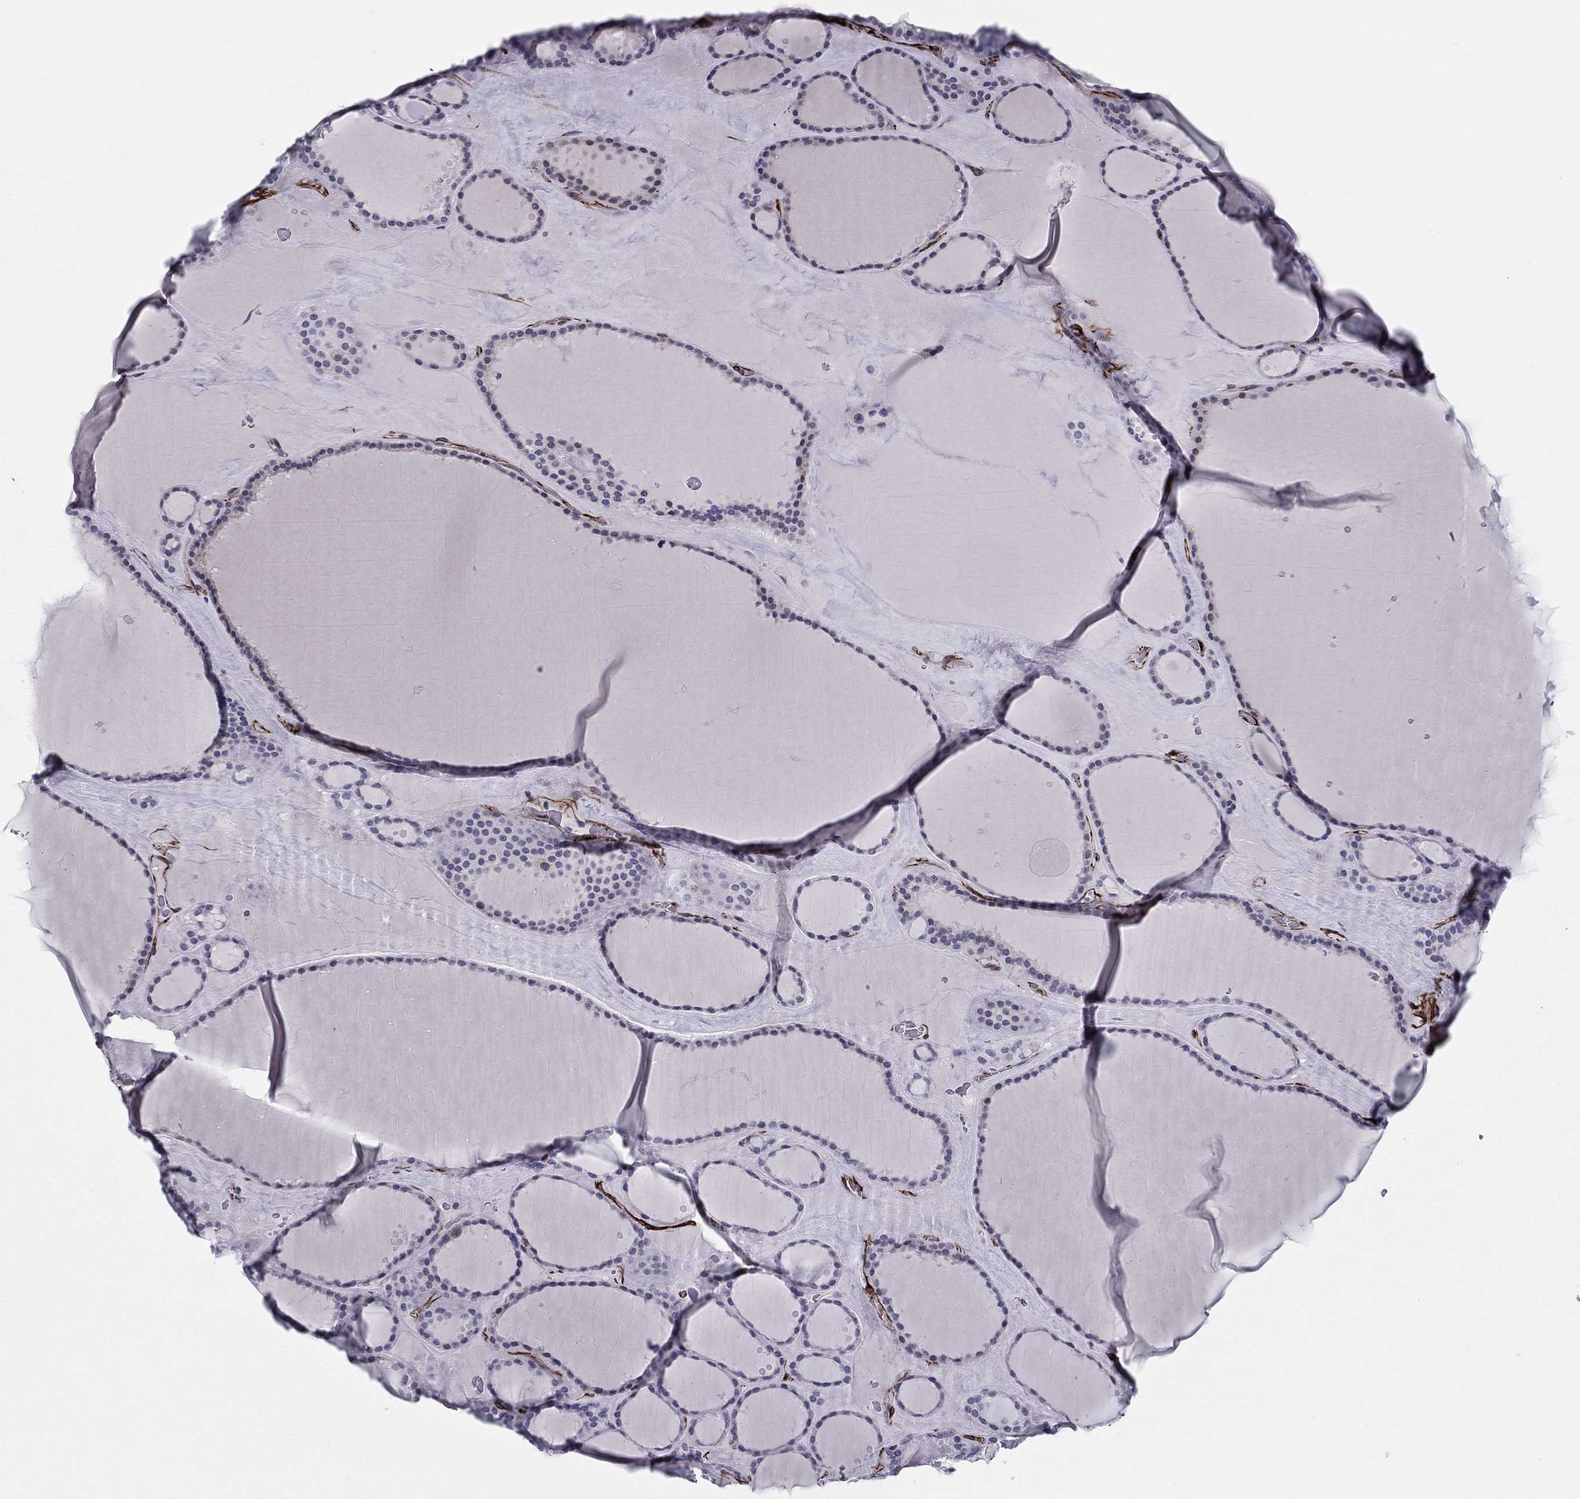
{"staining": {"intensity": "negative", "quantity": "none", "location": "none"}, "tissue": "thyroid gland", "cell_type": "Glandular cells", "image_type": "normal", "snomed": [{"axis": "morphology", "description": "Normal tissue, NOS"}, {"axis": "topography", "description": "Thyroid gland"}], "caption": "Immunohistochemistry image of benign thyroid gland: thyroid gland stained with DAB (3,3'-diaminobenzidine) reveals no significant protein expression in glandular cells.", "gene": "ANKS4B", "patient": {"sex": "male", "age": 63}}